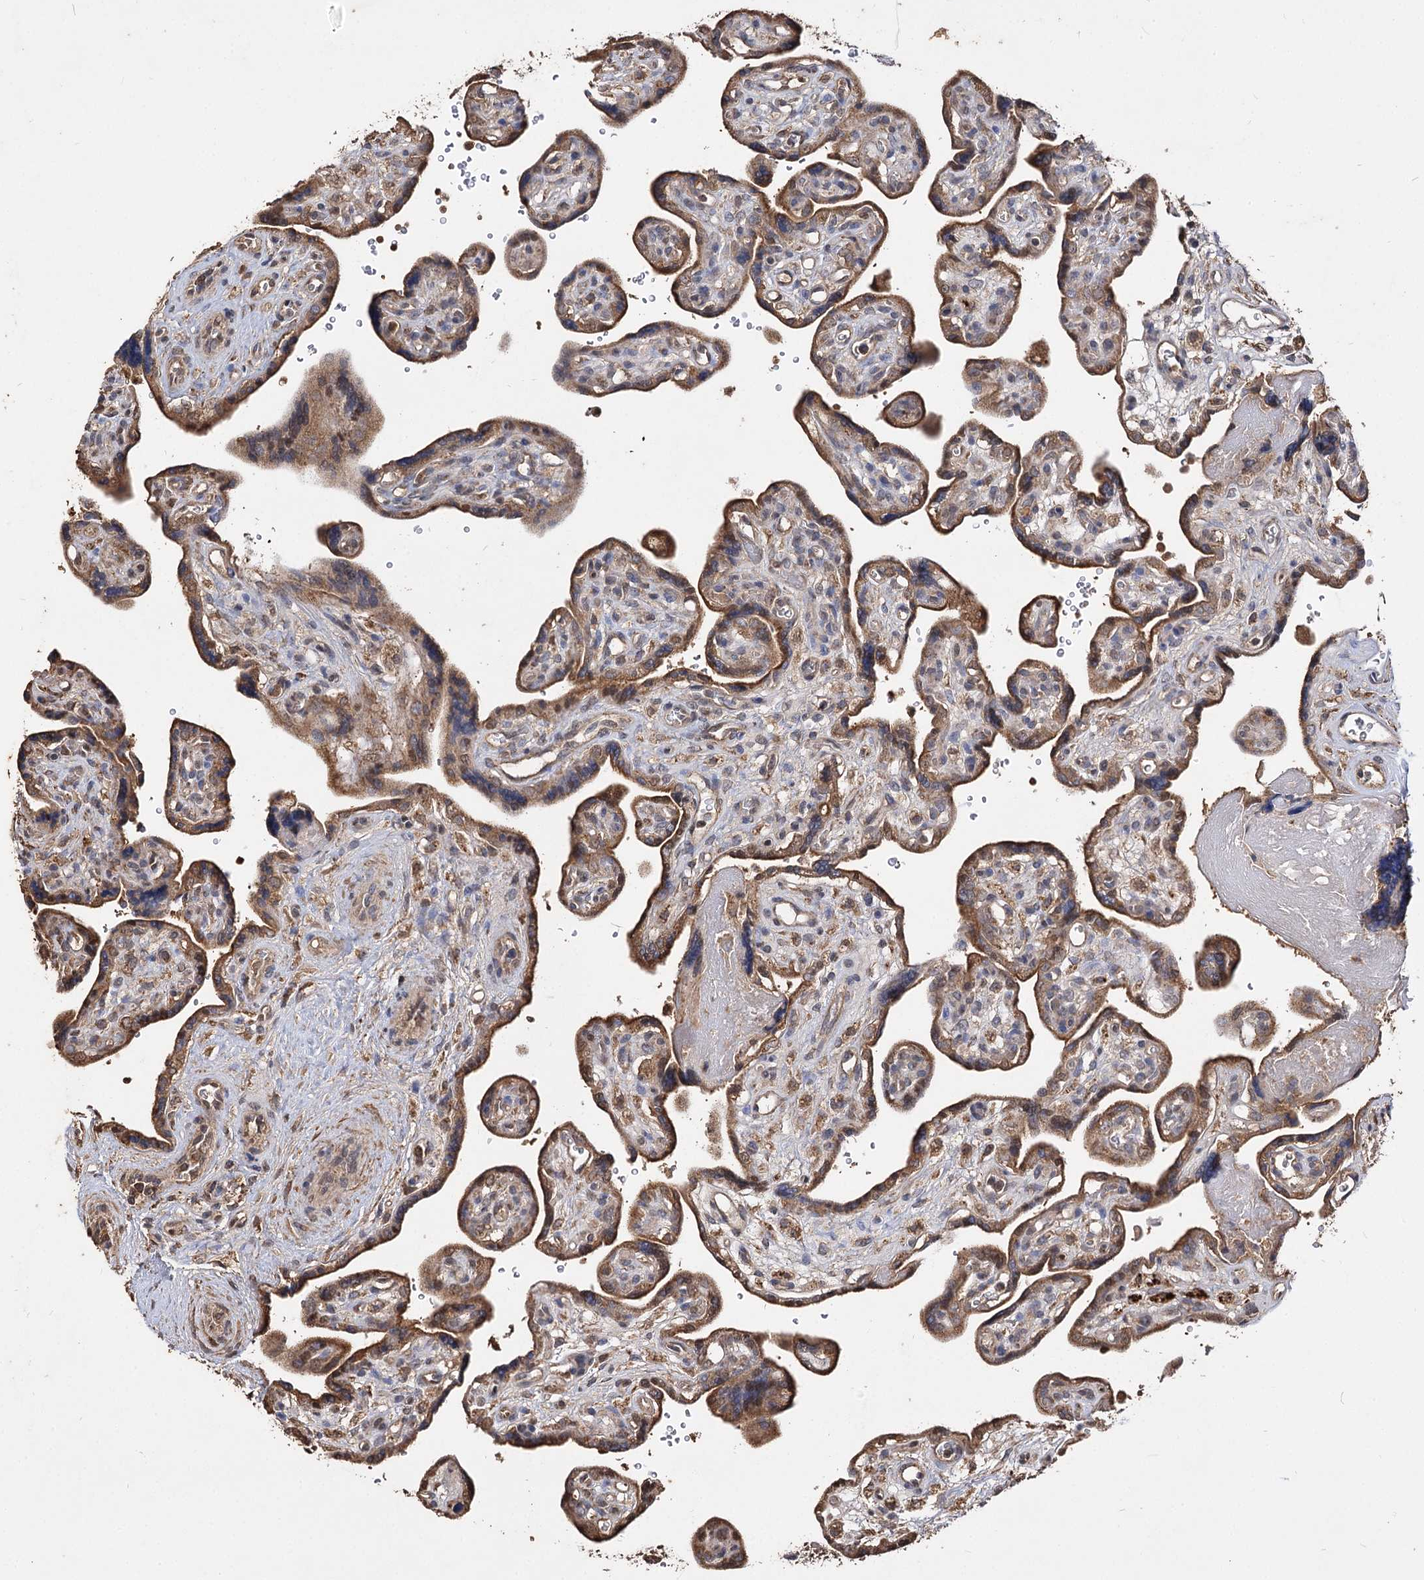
{"staining": {"intensity": "moderate", "quantity": ">75%", "location": "cytoplasmic/membranous"}, "tissue": "placenta", "cell_type": "Trophoblastic cells", "image_type": "normal", "snomed": [{"axis": "morphology", "description": "Normal tissue, NOS"}, {"axis": "topography", "description": "Placenta"}], "caption": "Protein staining of normal placenta reveals moderate cytoplasmic/membranous staining in approximately >75% of trophoblastic cells.", "gene": "ARL13A", "patient": {"sex": "female", "age": 39}}